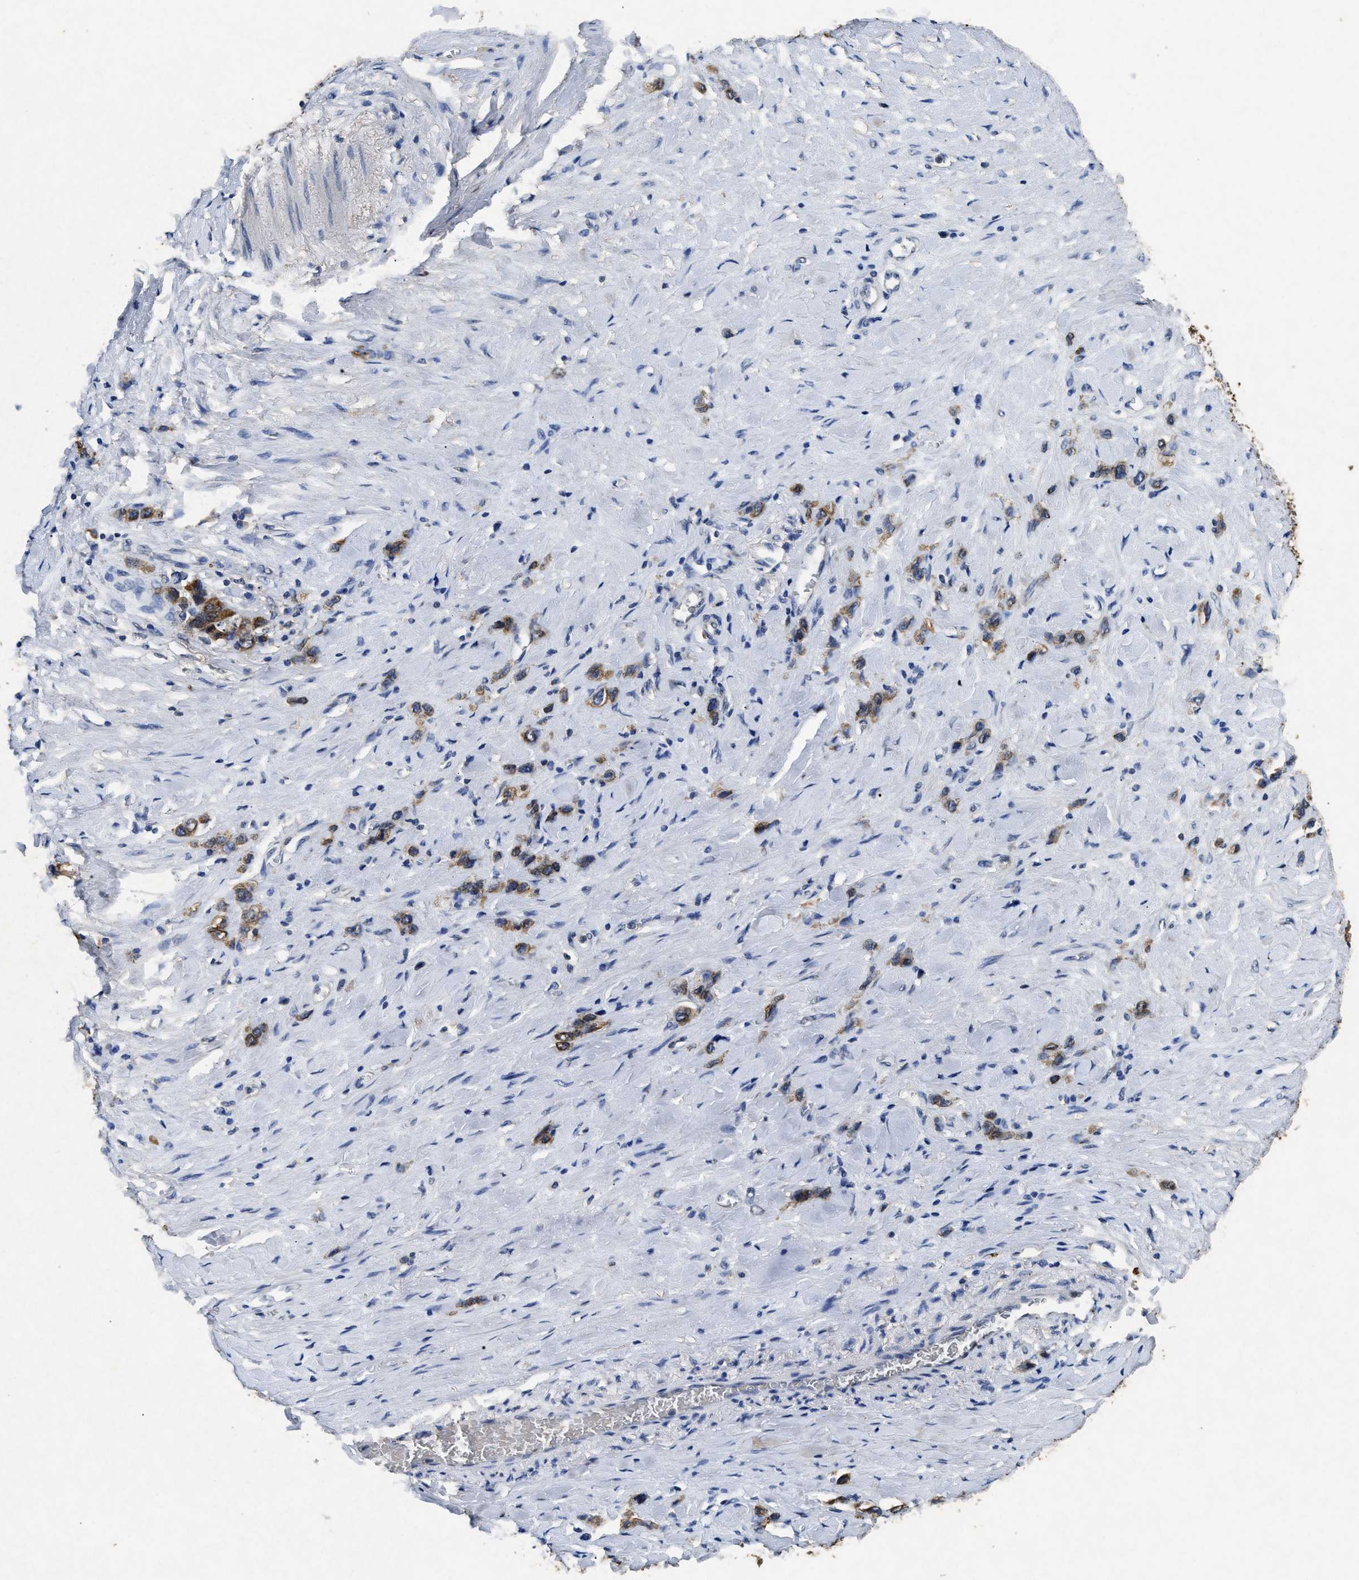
{"staining": {"intensity": "moderate", "quantity": ">75%", "location": "cytoplasmic/membranous"}, "tissue": "stomach cancer", "cell_type": "Tumor cells", "image_type": "cancer", "snomed": [{"axis": "morphology", "description": "Normal tissue, NOS"}, {"axis": "morphology", "description": "Adenocarcinoma, NOS"}, {"axis": "morphology", "description": "Adenocarcinoma, High grade"}, {"axis": "topography", "description": "Stomach, upper"}, {"axis": "topography", "description": "Stomach"}], "caption": "Immunohistochemistry (IHC) of human stomach cancer displays medium levels of moderate cytoplasmic/membranous expression in about >75% of tumor cells. (DAB = brown stain, brightfield microscopy at high magnification).", "gene": "CTNNA1", "patient": {"sex": "female", "age": 65}}